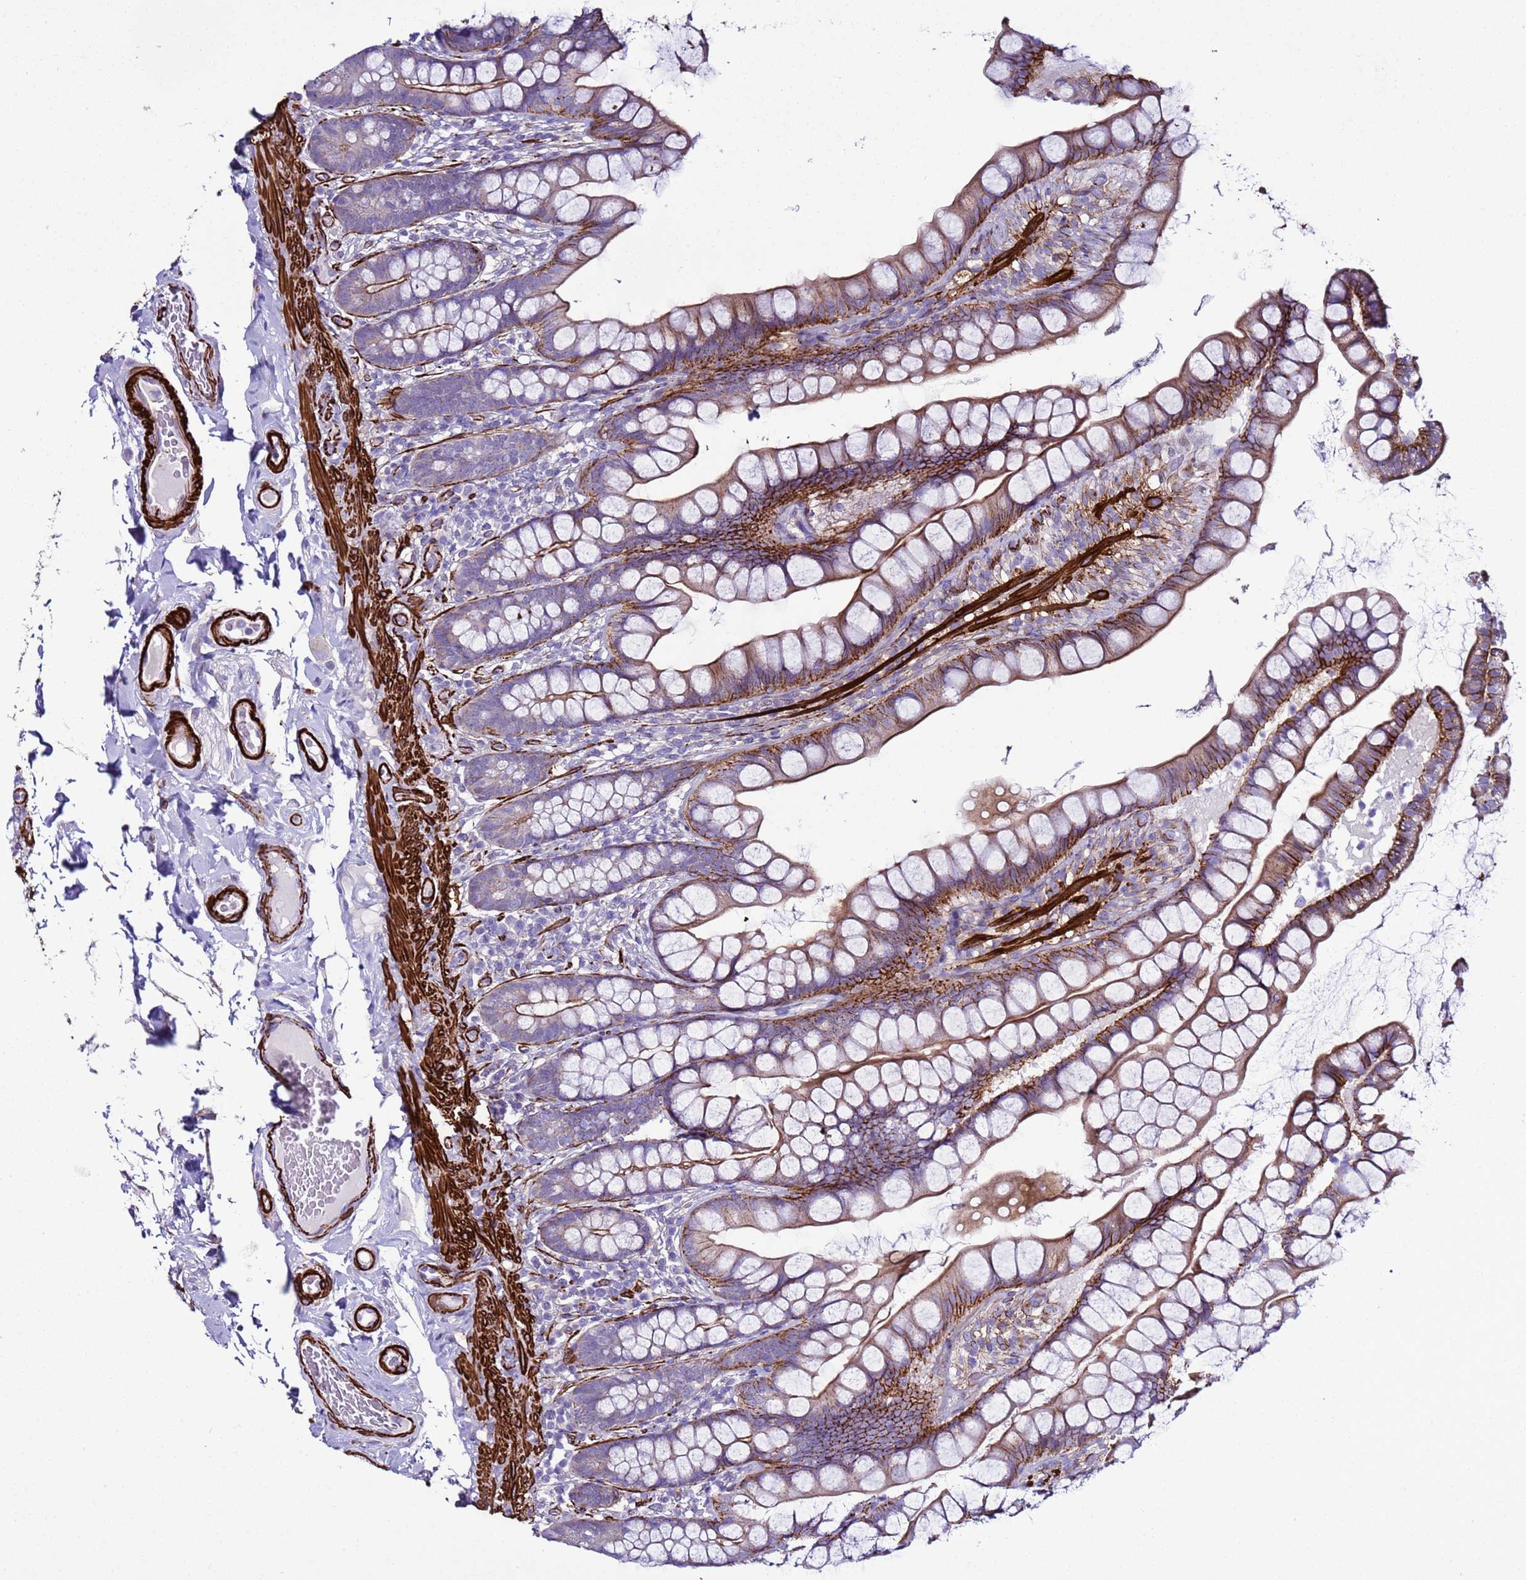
{"staining": {"intensity": "strong", "quantity": "<25%", "location": "cytoplasmic/membranous"}, "tissue": "small intestine", "cell_type": "Glandular cells", "image_type": "normal", "snomed": [{"axis": "morphology", "description": "Normal tissue, NOS"}, {"axis": "topography", "description": "Small intestine"}], "caption": "Small intestine stained with immunohistochemistry reveals strong cytoplasmic/membranous staining in approximately <25% of glandular cells.", "gene": "RABL2A", "patient": {"sex": "male", "age": 70}}